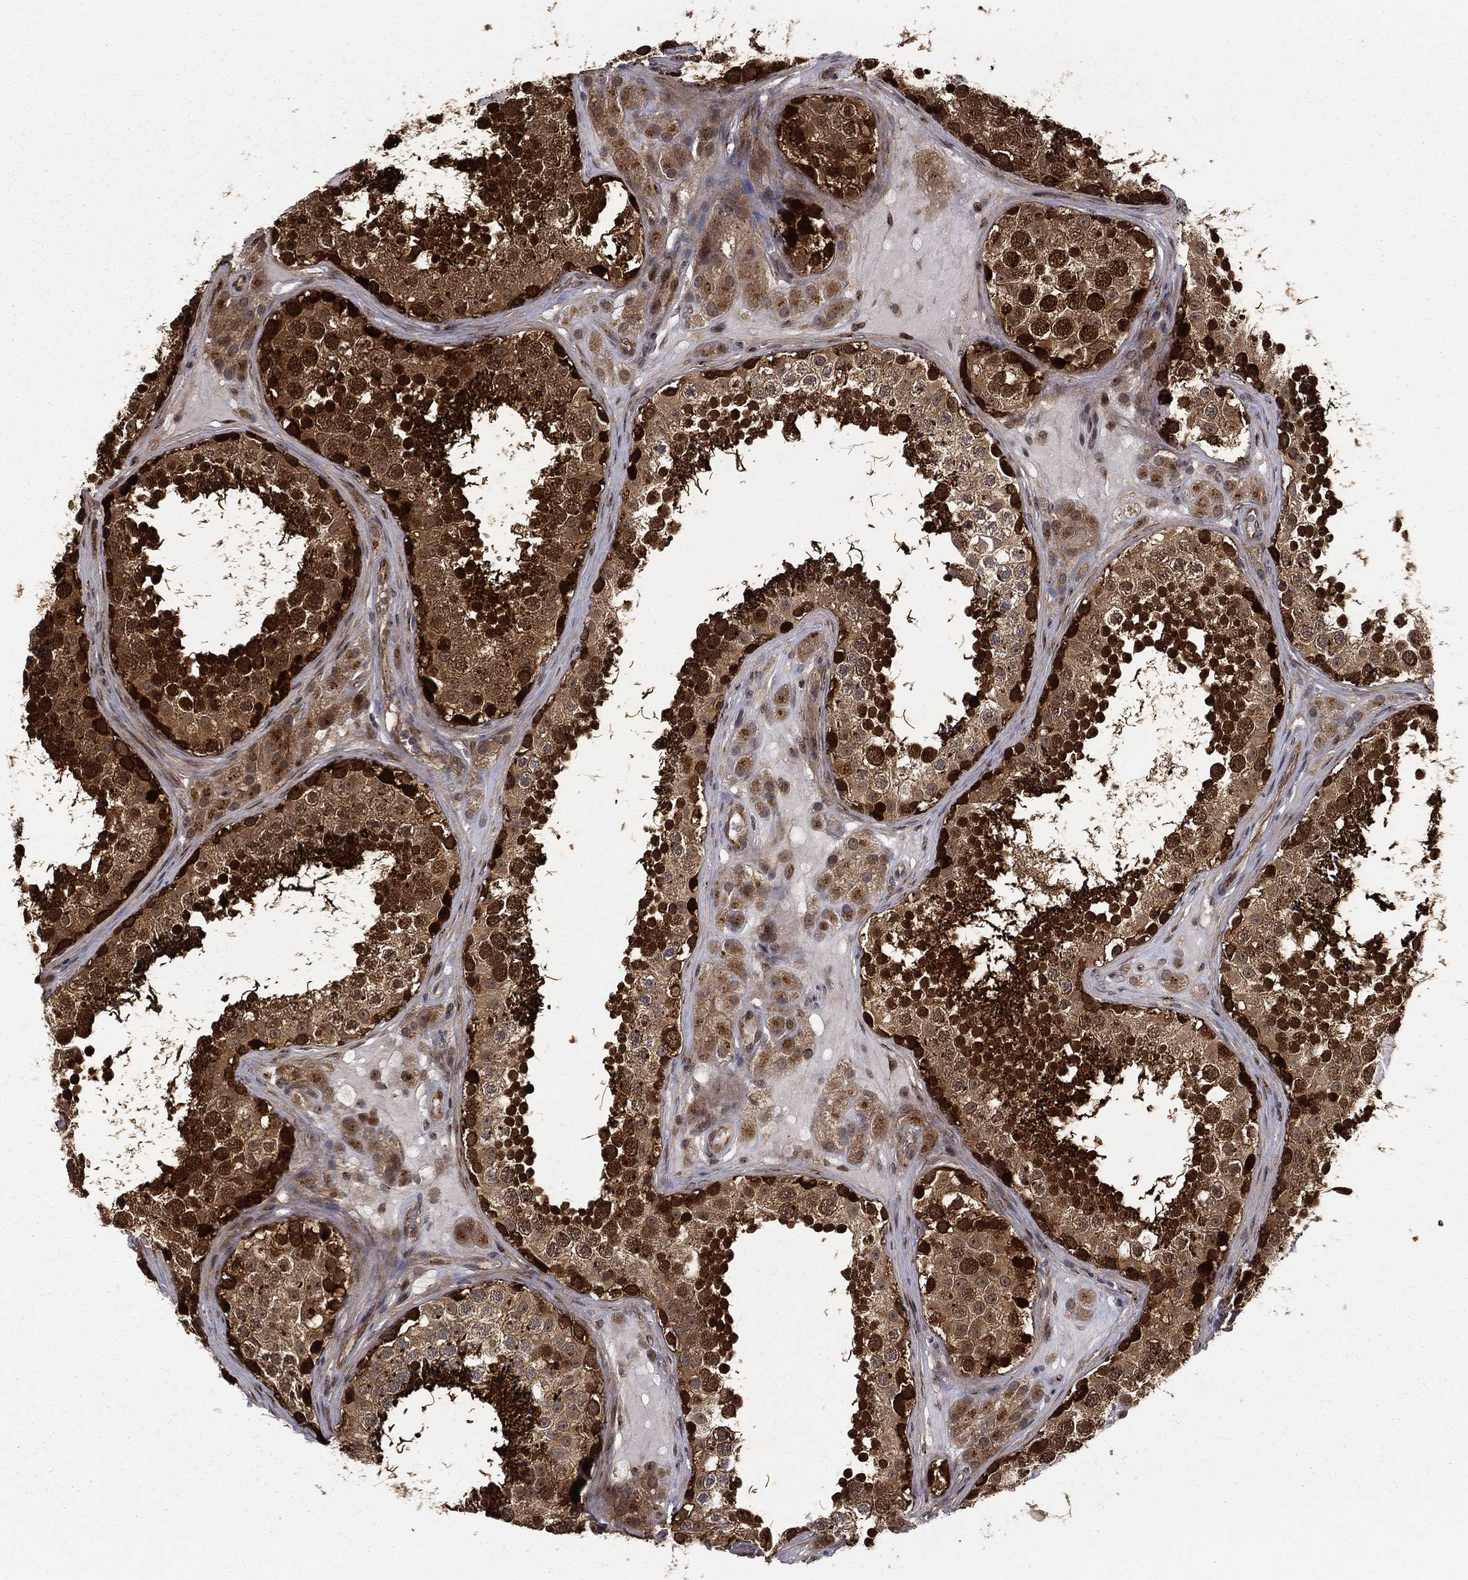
{"staining": {"intensity": "strong", "quantity": ">75%", "location": "cytoplasmic/membranous,nuclear"}, "tissue": "testis", "cell_type": "Cells in seminiferous ducts", "image_type": "normal", "snomed": [{"axis": "morphology", "description": "Normal tissue, NOS"}, {"axis": "topography", "description": "Testis"}], "caption": "Testis stained with DAB (3,3'-diaminobenzidine) IHC reveals high levels of strong cytoplasmic/membranous,nuclear expression in approximately >75% of cells in seminiferous ducts.", "gene": "ARL3", "patient": {"sex": "male", "age": 41}}